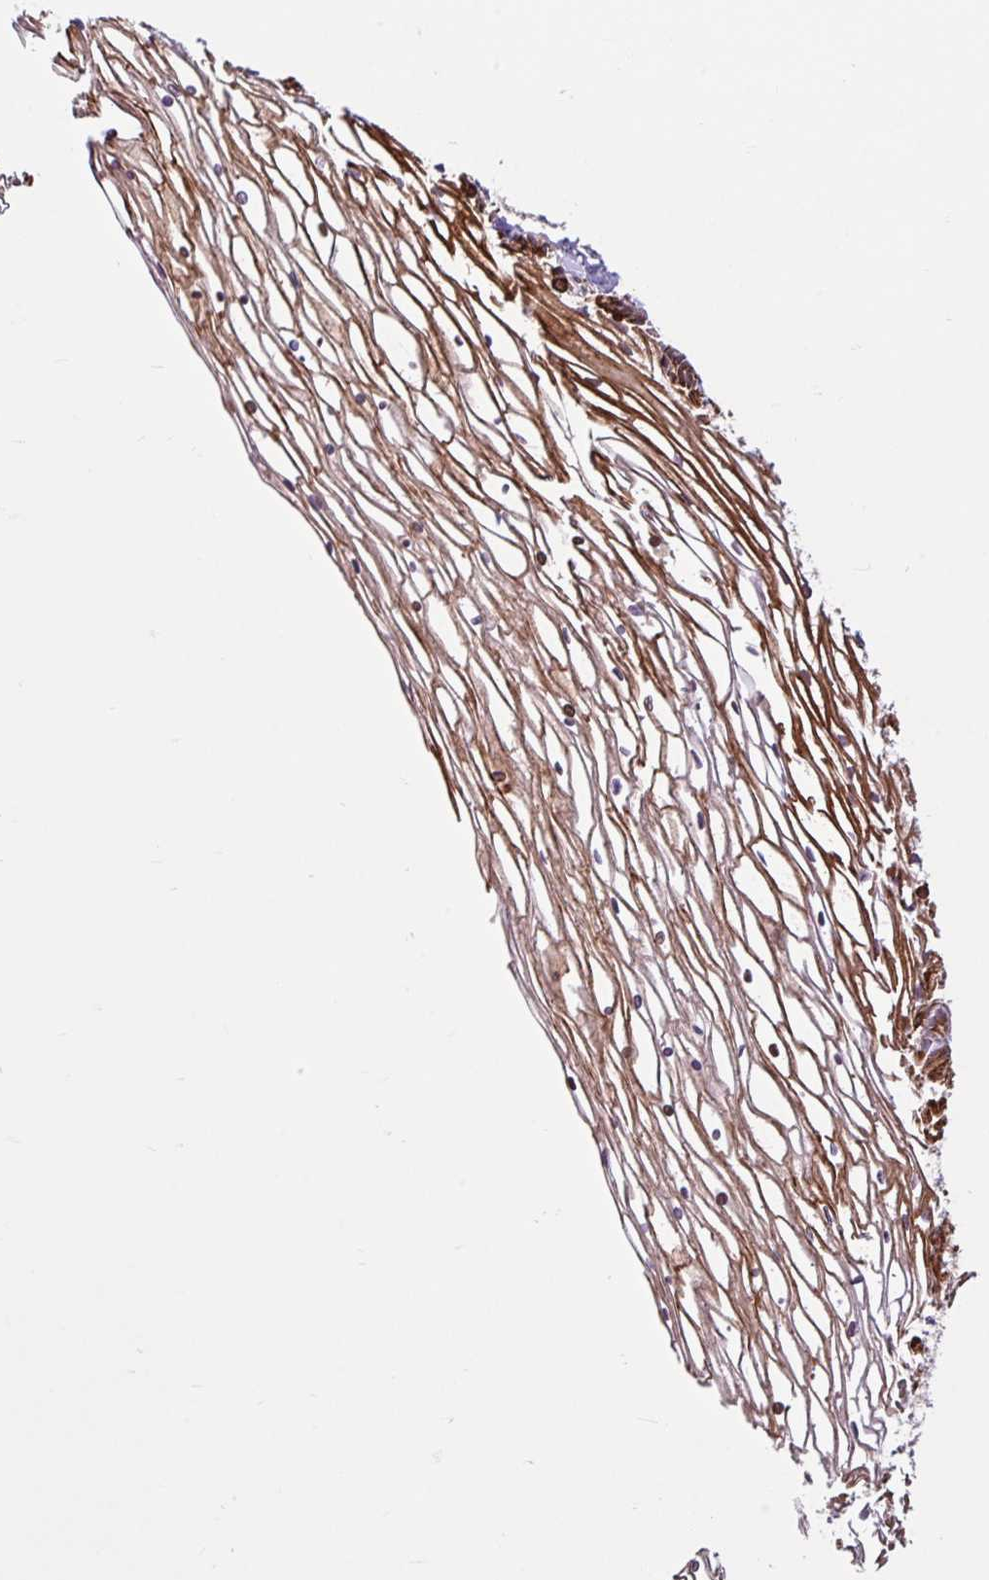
{"staining": {"intensity": "moderate", "quantity": "25%-75%", "location": "cytoplasmic/membranous"}, "tissue": "cervix", "cell_type": "Glandular cells", "image_type": "normal", "snomed": [{"axis": "morphology", "description": "Normal tissue, NOS"}, {"axis": "topography", "description": "Cervix"}], "caption": "Normal cervix displays moderate cytoplasmic/membranous positivity in about 25%-75% of glandular cells.", "gene": "NTPCR", "patient": {"sex": "female", "age": 36}}